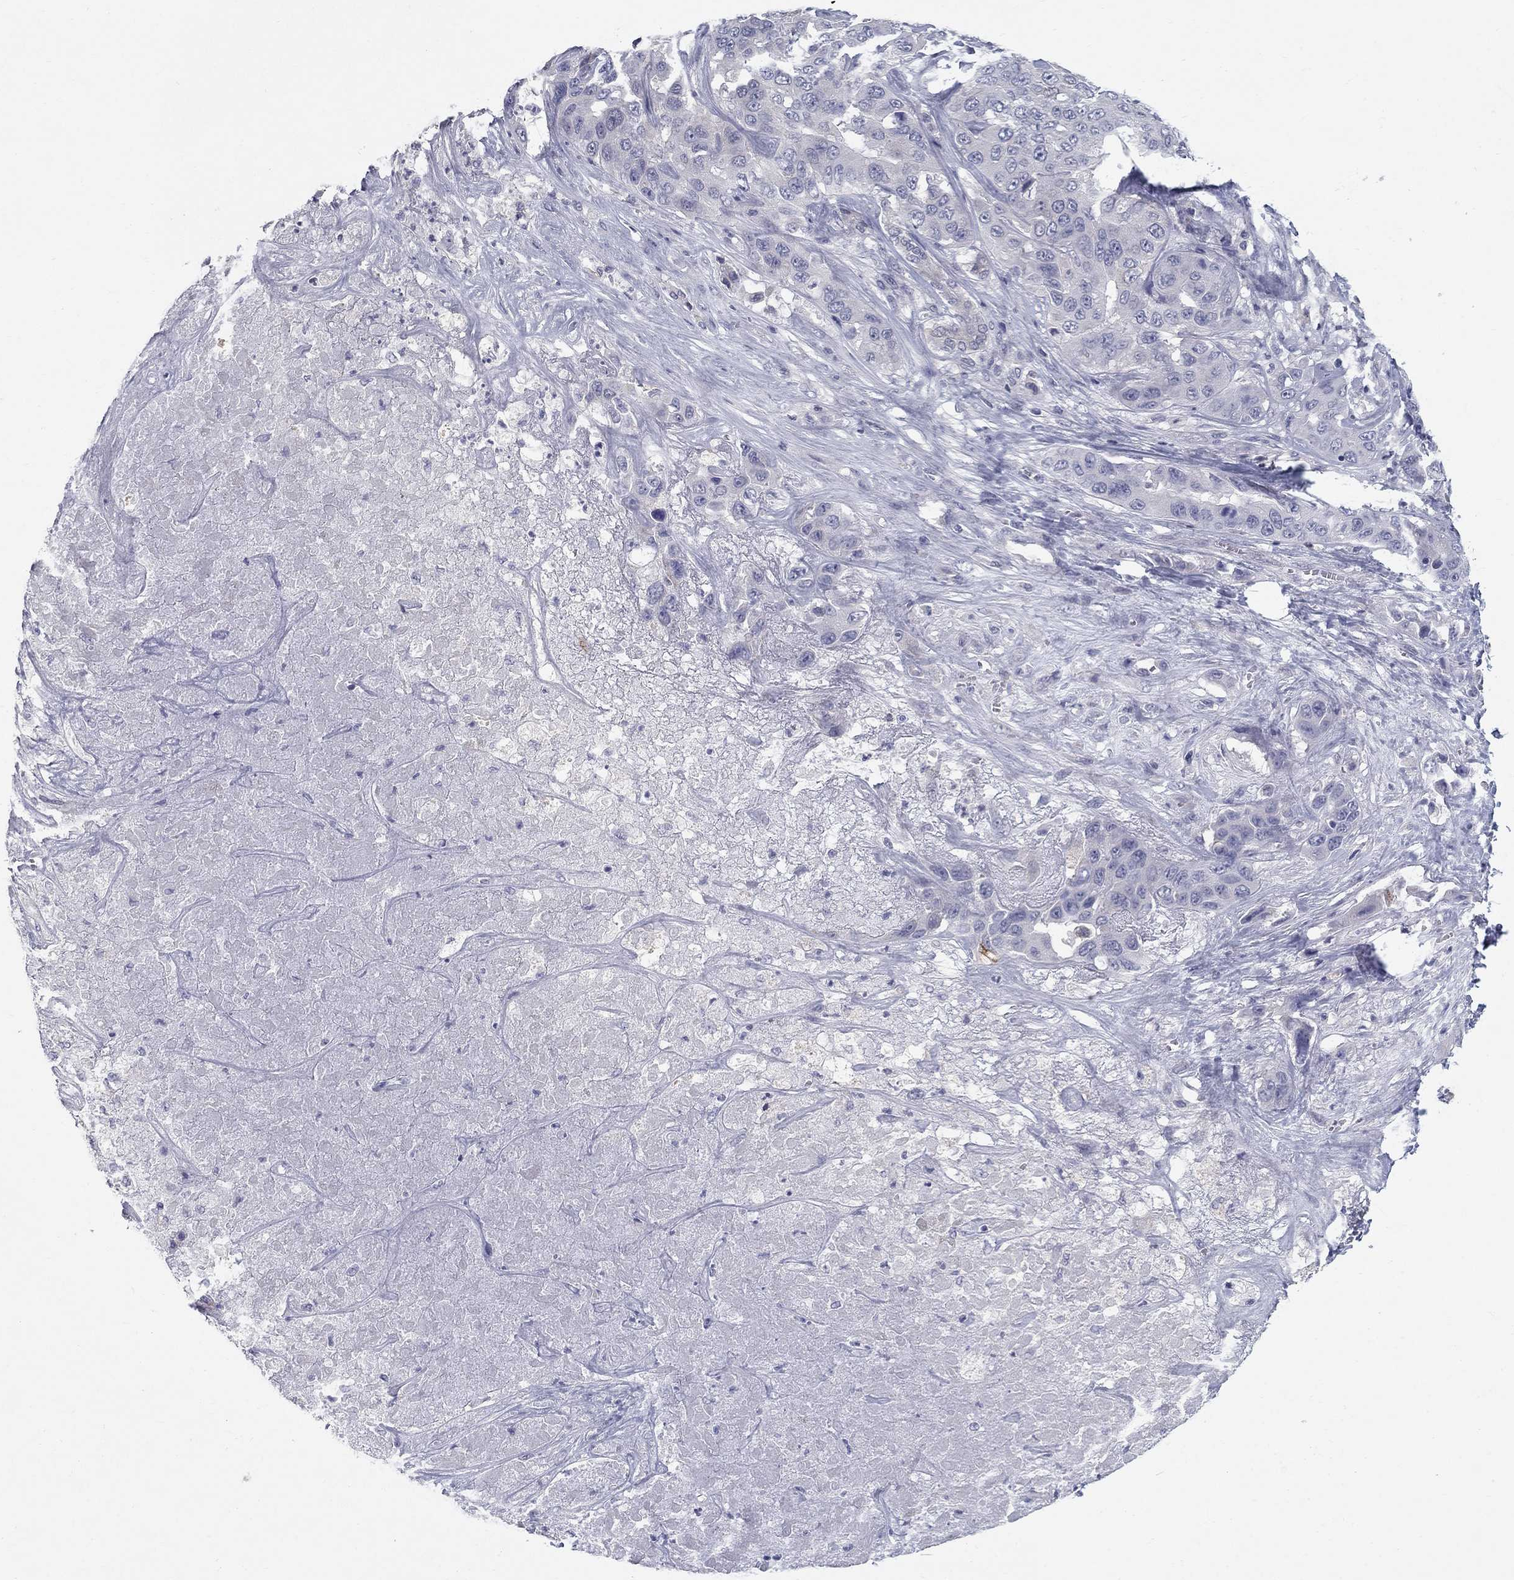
{"staining": {"intensity": "negative", "quantity": "none", "location": "none"}, "tissue": "liver cancer", "cell_type": "Tumor cells", "image_type": "cancer", "snomed": [{"axis": "morphology", "description": "Cholangiocarcinoma"}, {"axis": "topography", "description": "Liver"}], "caption": "Immunohistochemistry photomicrograph of neoplastic tissue: cholangiocarcinoma (liver) stained with DAB demonstrates no significant protein staining in tumor cells.", "gene": "NTRK2", "patient": {"sex": "female", "age": 52}}